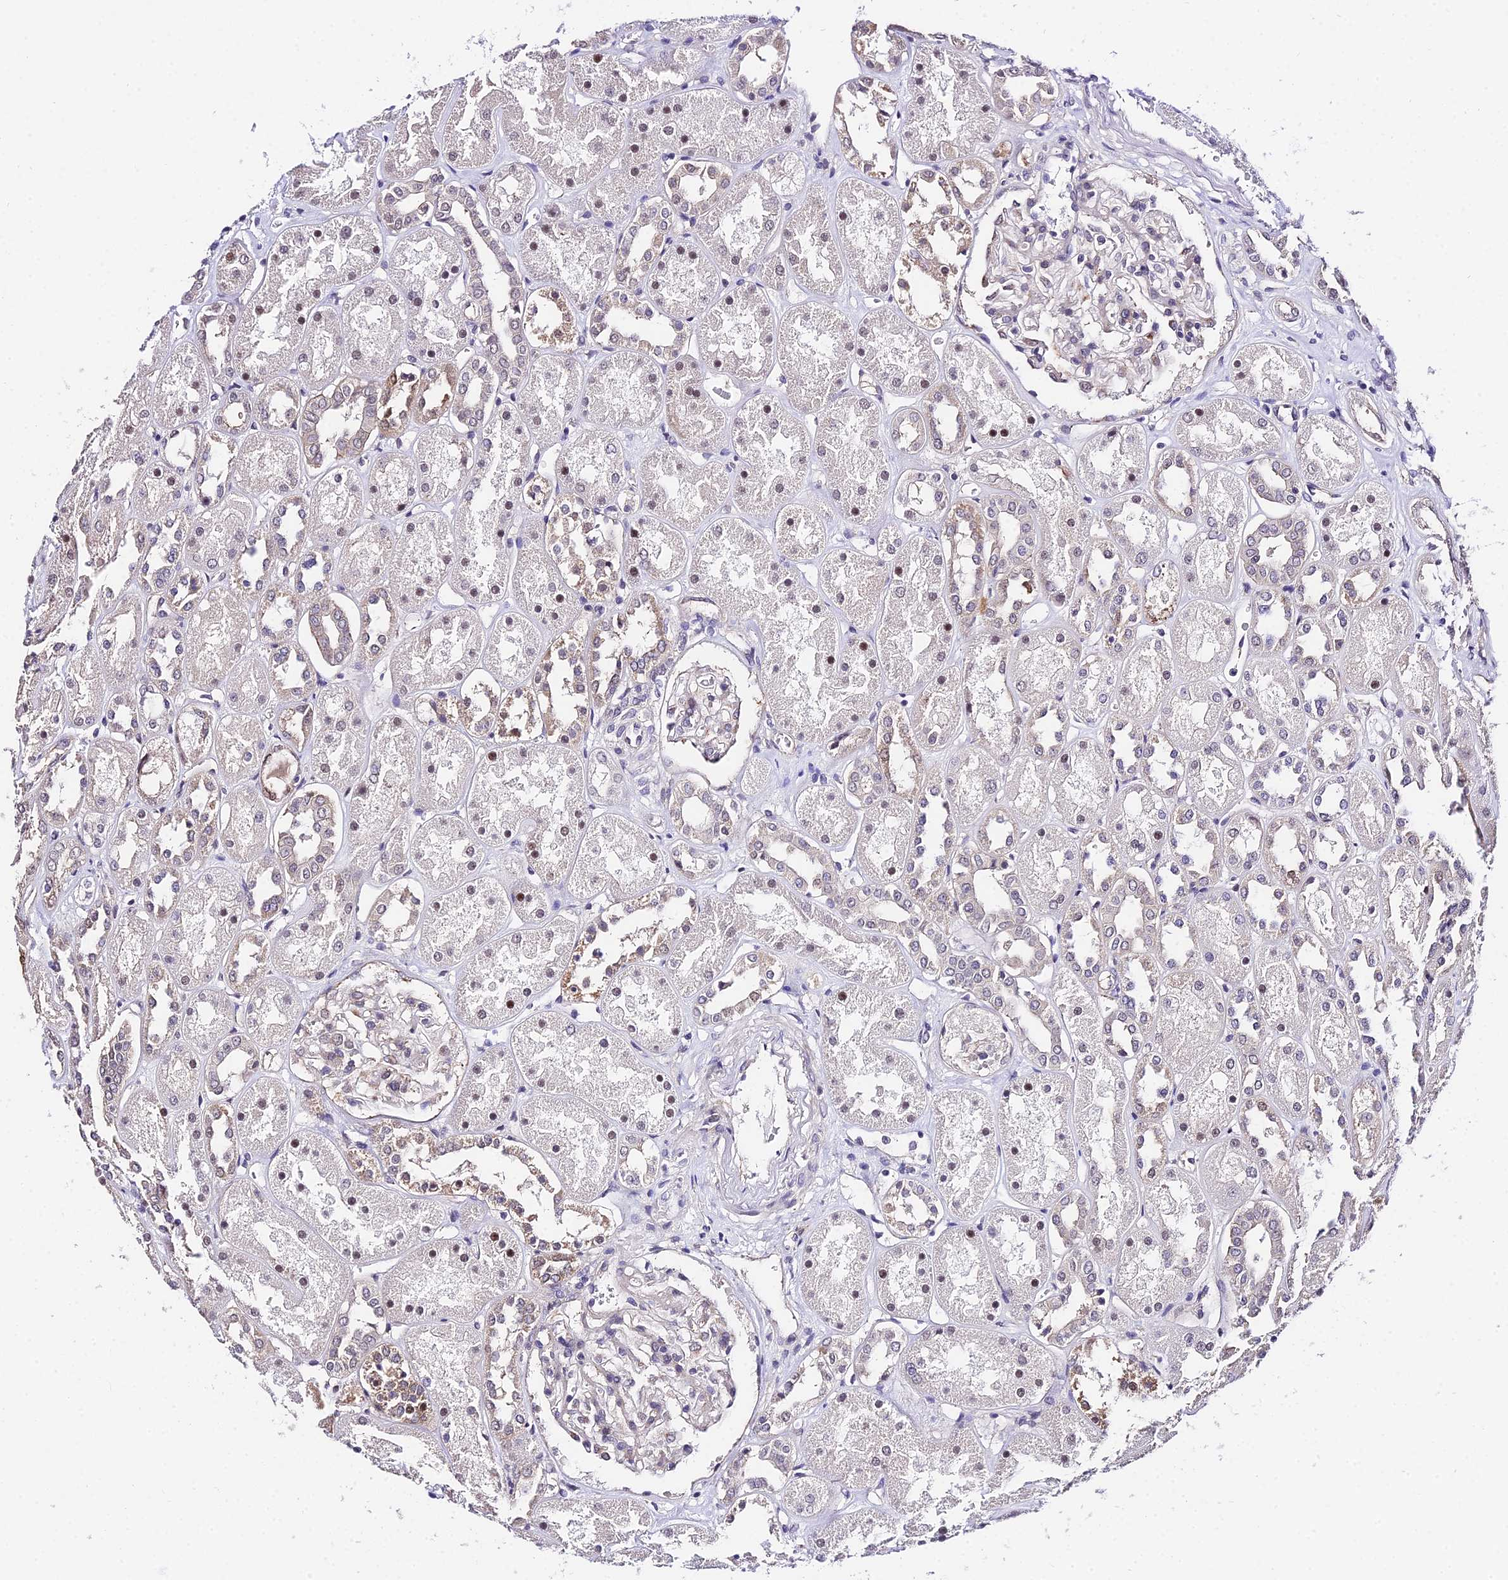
{"staining": {"intensity": "weak", "quantity": "25%-75%", "location": "nuclear"}, "tissue": "kidney", "cell_type": "Cells in glomeruli", "image_type": "normal", "snomed": [{"axis": "morphology", "description": "Normal tissue, NOS"}, {"axis": "topography", "description": "Kidney"}], "caption": "The micrograph shows a brown stain indicating the presence of a protein in the nuclear of cells in glomeruli in kidney. (DAB = brown stain, brightfield microscopy at high magnification).", "gene": "POLR2I", "patient": {"sex": "male", "age": 70}}